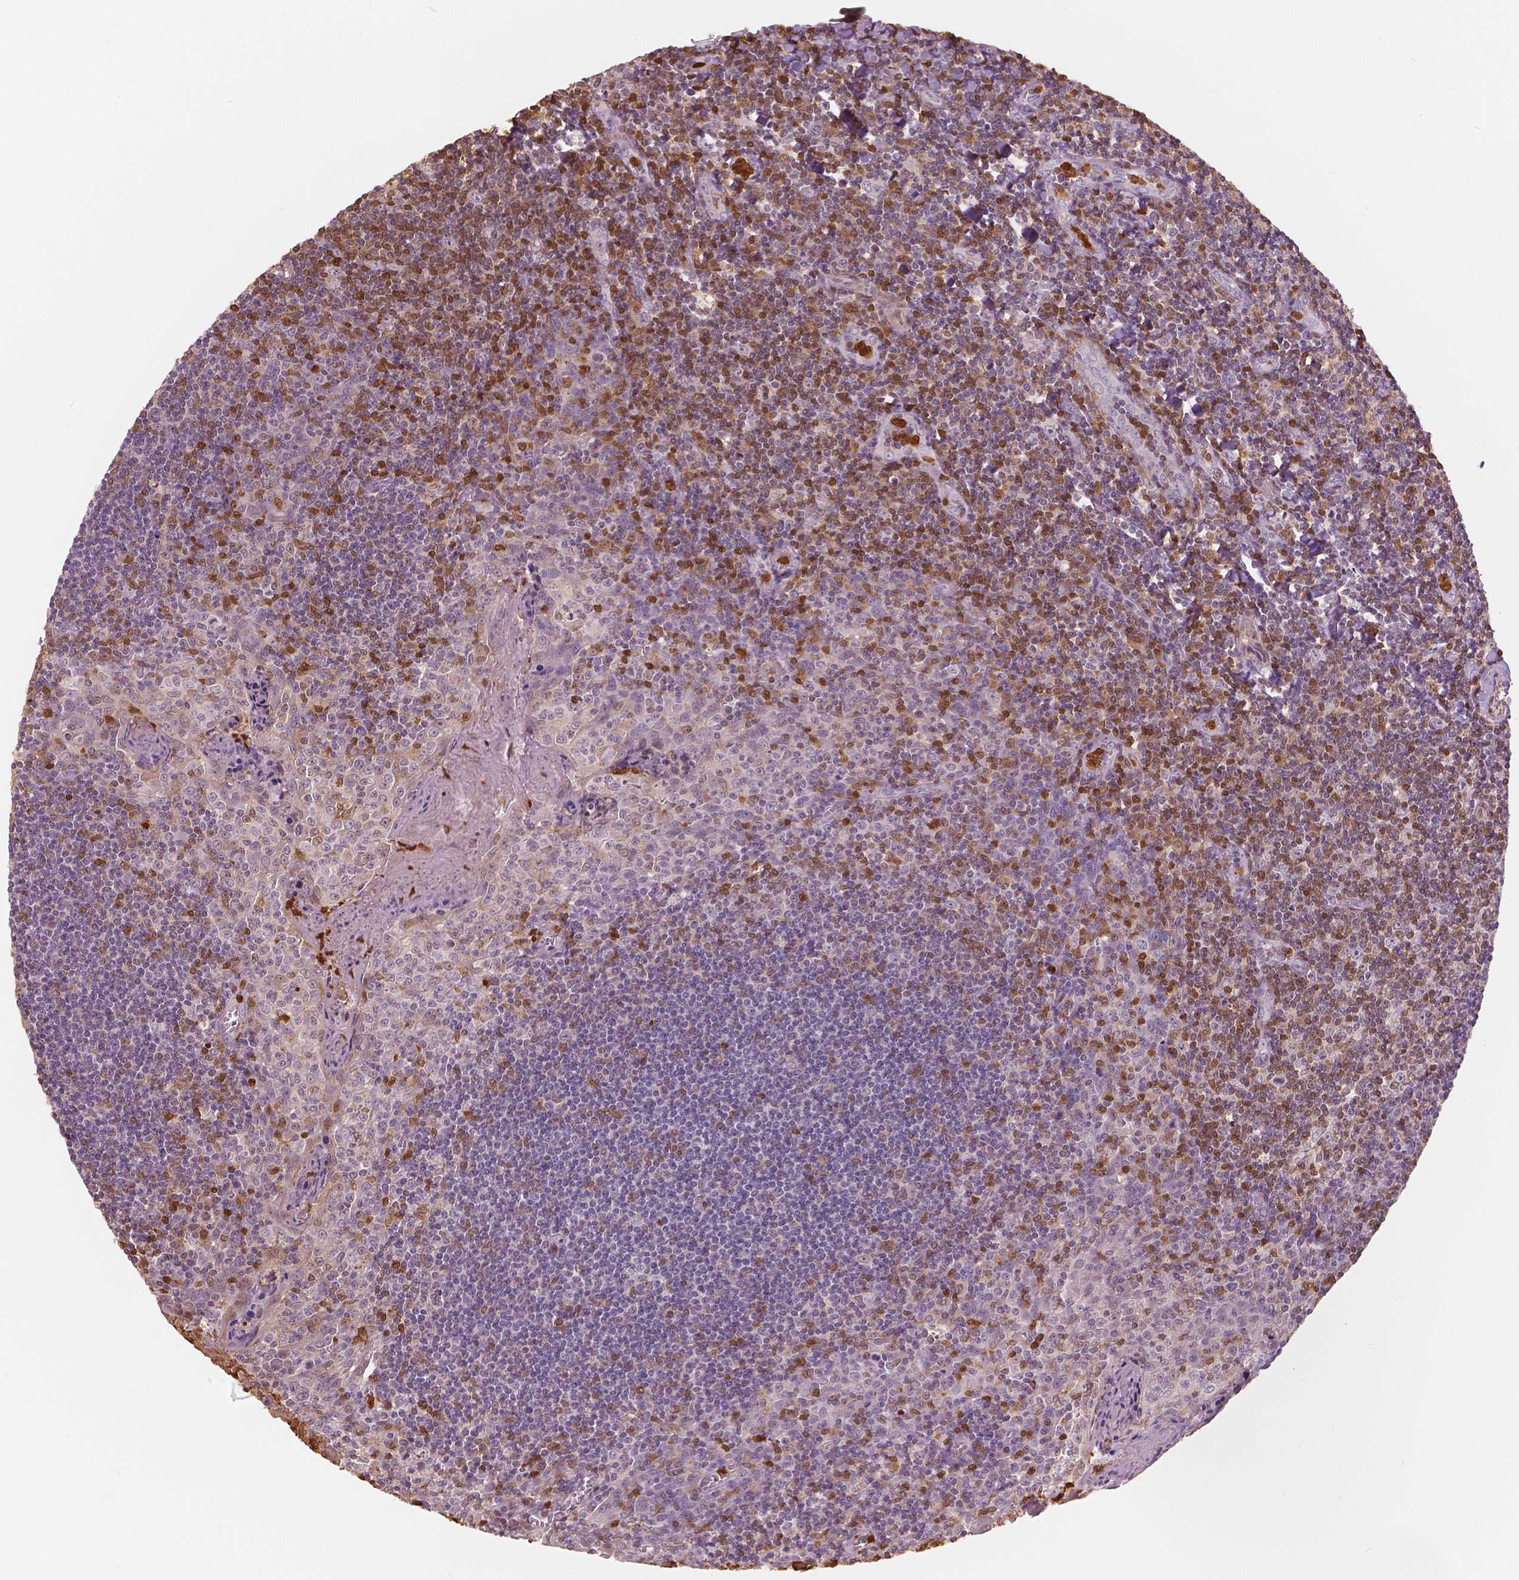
{"staining": {"intensity": "moderate", "quantity": "<25%", "location": "cytoplasmic/membranous,nuclear"}, "tissue": "tonsil", "cell_type": "Germinal center cells", "image_type": "normal", "snomed": [{"axis": "morphology", "description": "Normal tissue, NOS"}, {"axis": "morphology", "description": "Inflammation, NOS"}, {"axis": "topography", "description": "Tonsil"}], "caption": "A low amount of moderate cytoplasmic/membranous,nuclear staining is appreciated in about <25% of germinal center cells in unremarkable tonsil.", "gene": "S100A4", "patient": {"sex": "female", "age": 31}}